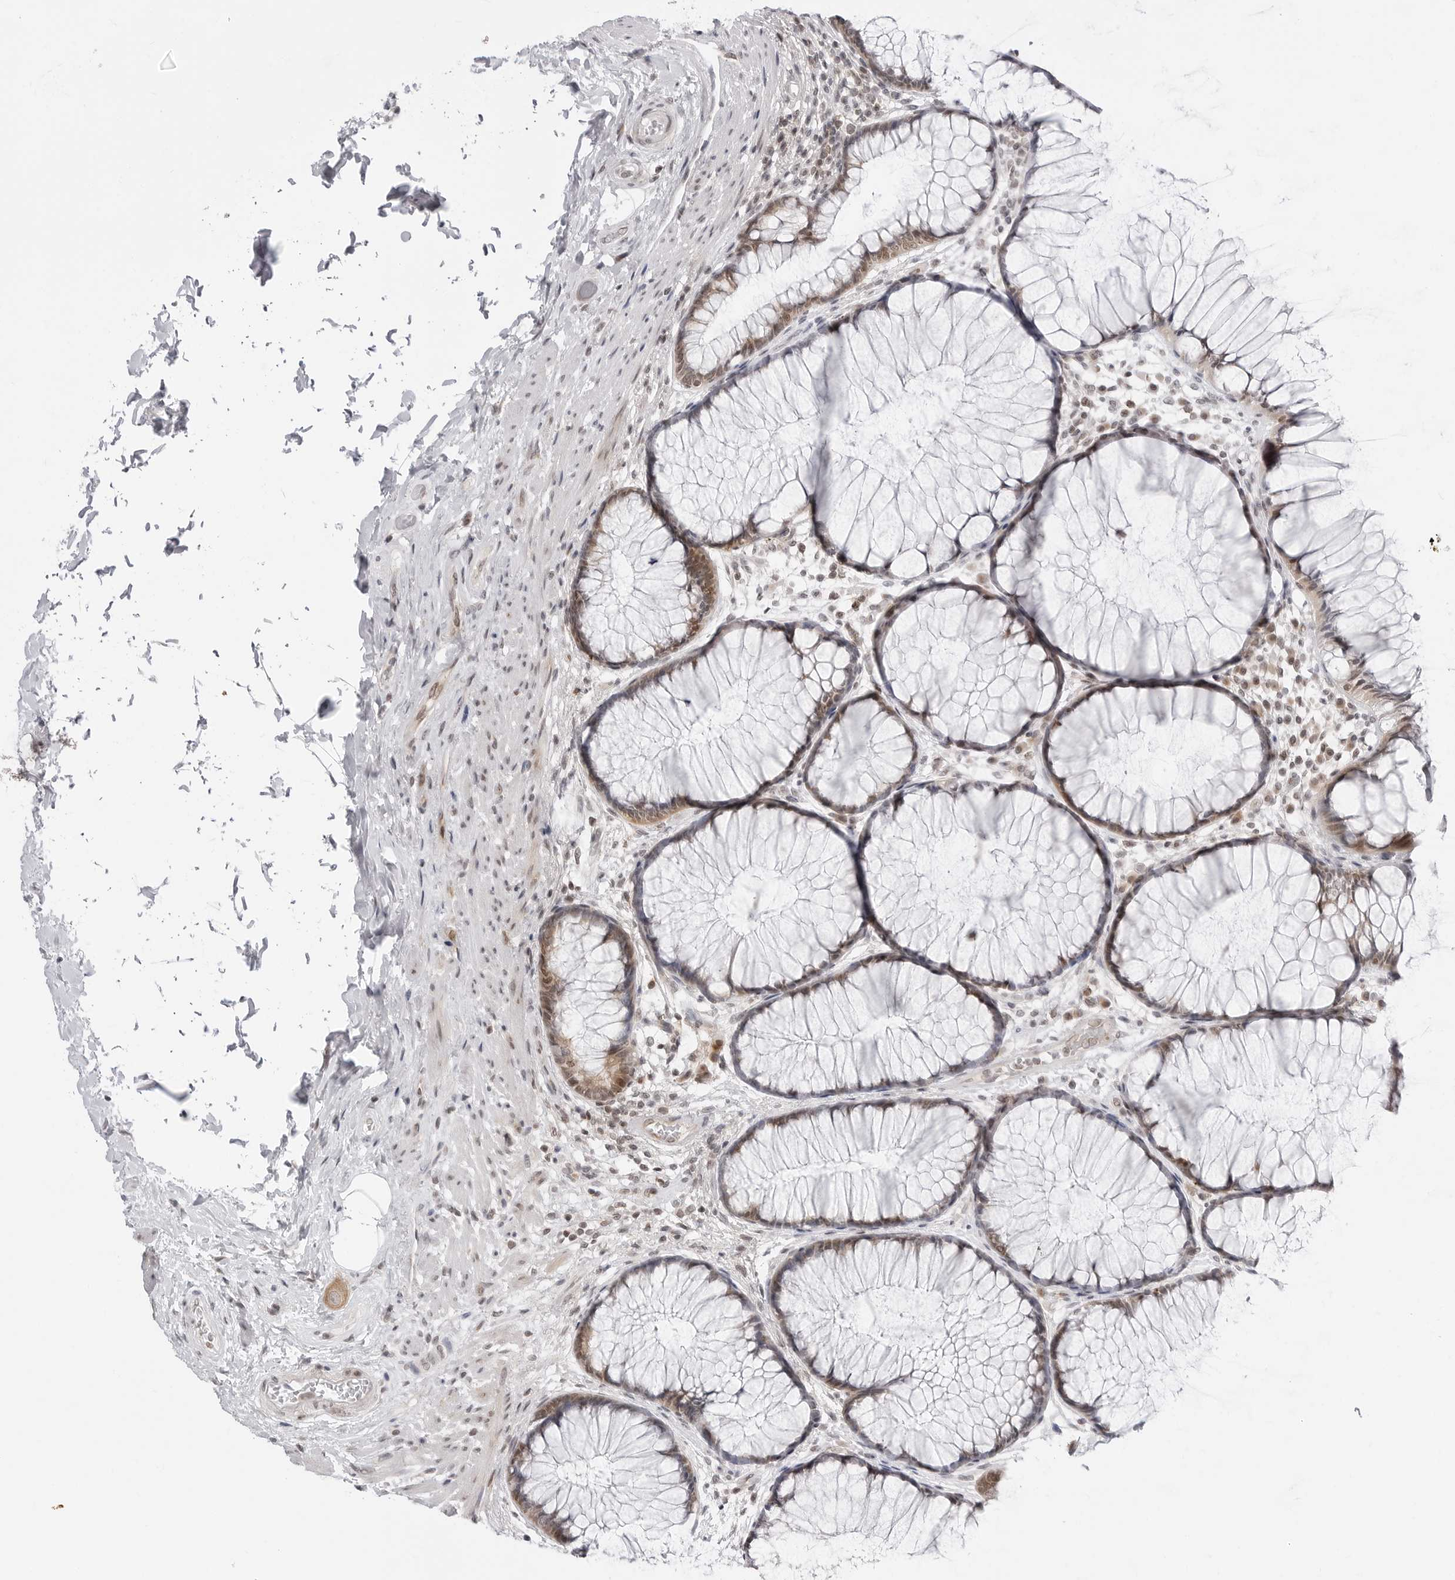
{"staining": {"intensity": "moderate", "quantity": ">75%", "location": "cytoplasmic/membranous,nuclear"}, "tissue": "rectum", "cell_type": "Glandular cells", "image_type": "normal", "snomed": [{"axis": "morphology", "description": "Normal tissue, NOS"}, {"axis": "topography", "description": "Rectum"}], "caption": "Immunohistochemistry of normal rectum shows medium levels of moderate cytoplasmic/membranous,nuclear positivity in about >75% of glandular cells. The protein of interest is stained brown, and the nuclei are stained in blue (DAB IHC with brightfield microscopy, high magnification).", "gene": "PPP2R5C", "patient": {"sex": "male", "age": 51}}